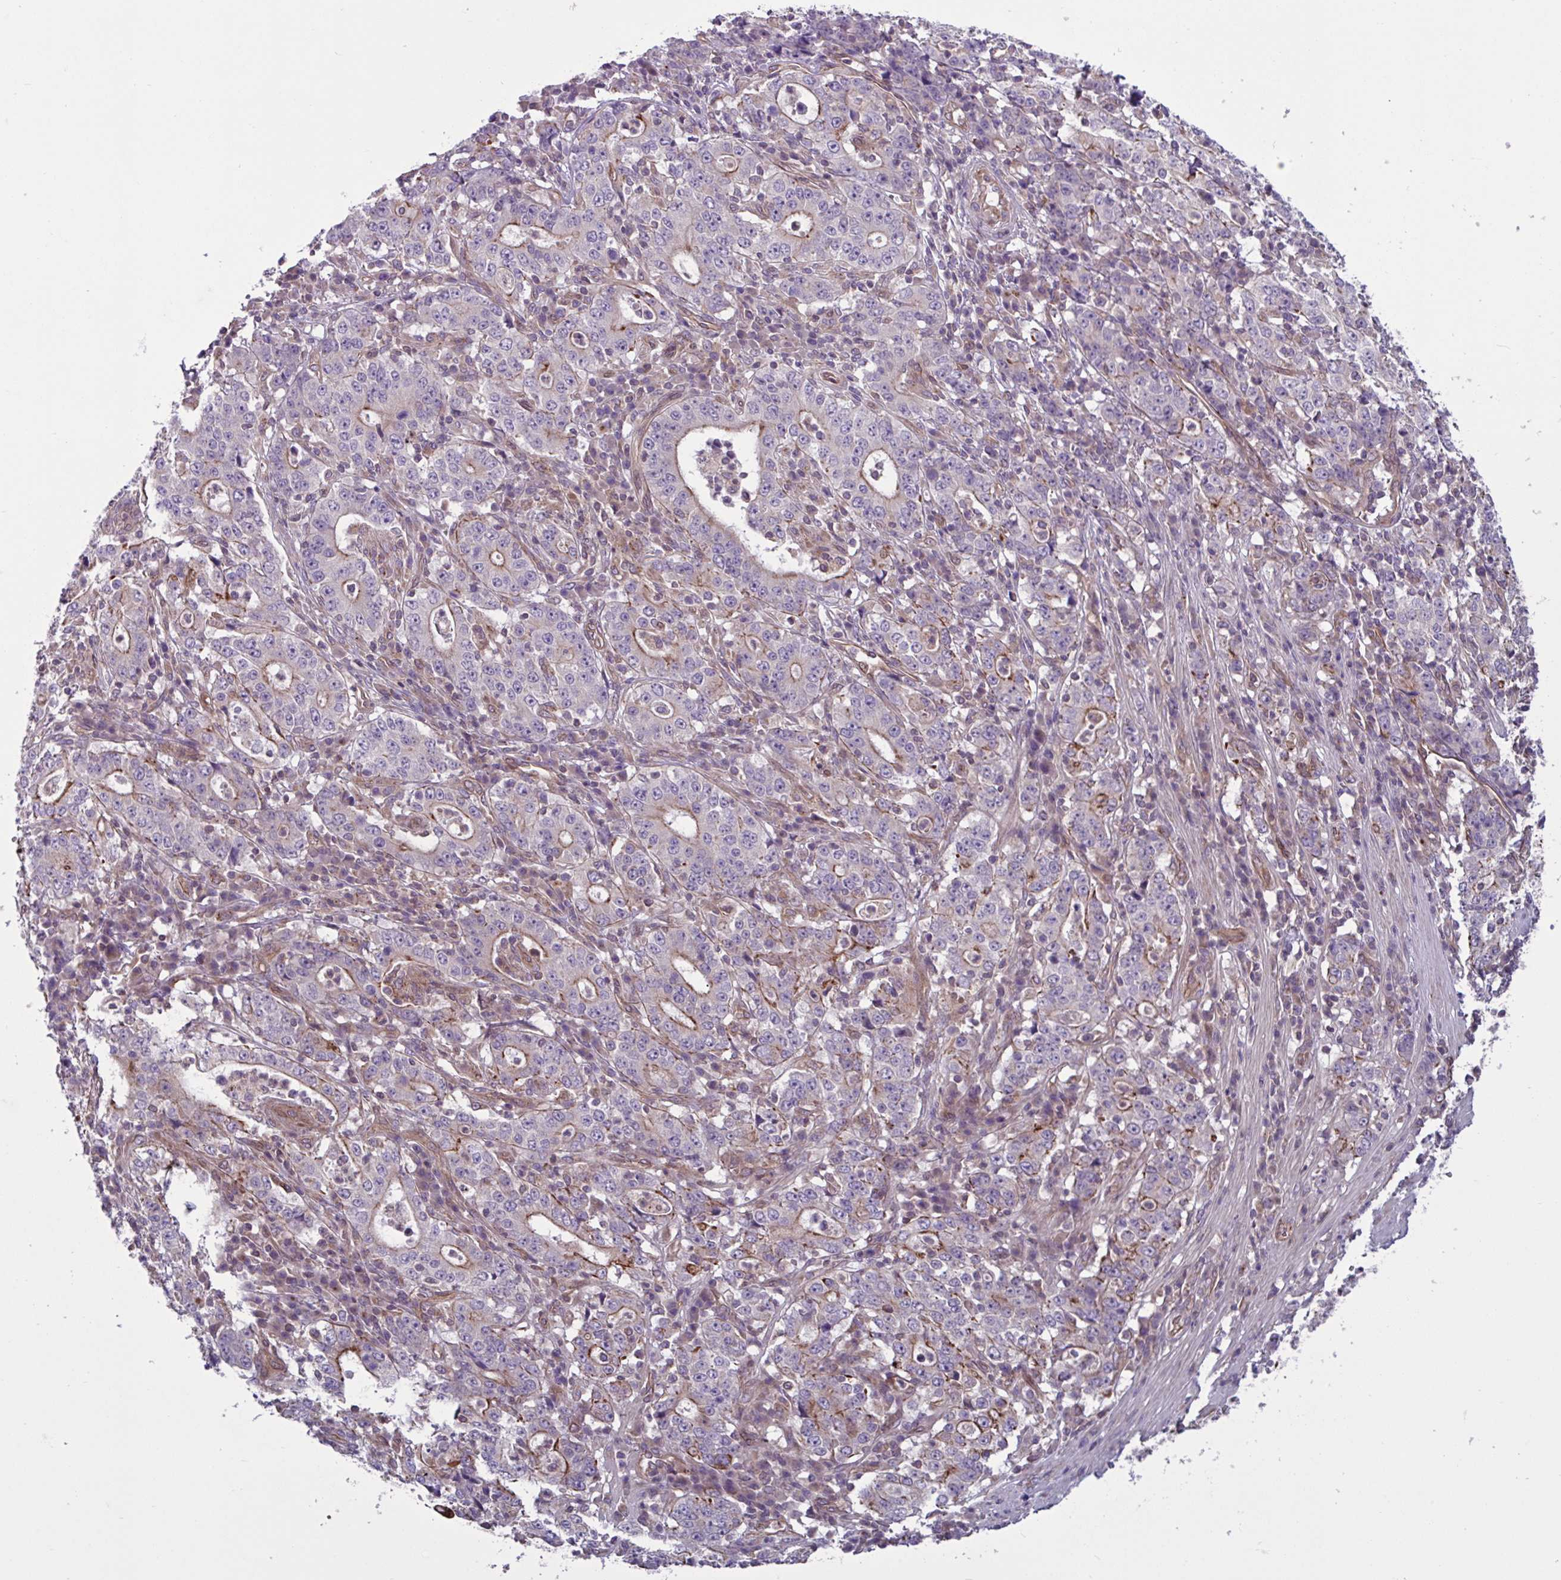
{"staining": {"intensity": "moderate", "quantity": "25%-75%", "location": "cytoplasmic/membranous"}, "tissue": "stomach cancer", "cell_type": "Tumor cells", "image_type": "cancer", "snomed": [{"axis": "morphology", "description": "Normal tissue, NOS"}, {"axis": "morphology", "description": "Adenocarcinoma, NOS"}, {"axis": "topography", "description": "Stomach, upper"}, {"axis": "topography", "description": "Stomach"}], "caption": "Brown immunohistochemical staining in stomach cancer (adenocarcinoma) demonstrates moderate cytoplasmic/membranous positivity in about 25%-75% of tumor cells. The staining is performed using DAB brown chromogen to label protein expression. The nuclei are counter-stained blue using hematoxylin.", "gene": "GLTP", "patient": {"sex": "male", "age": 59}}